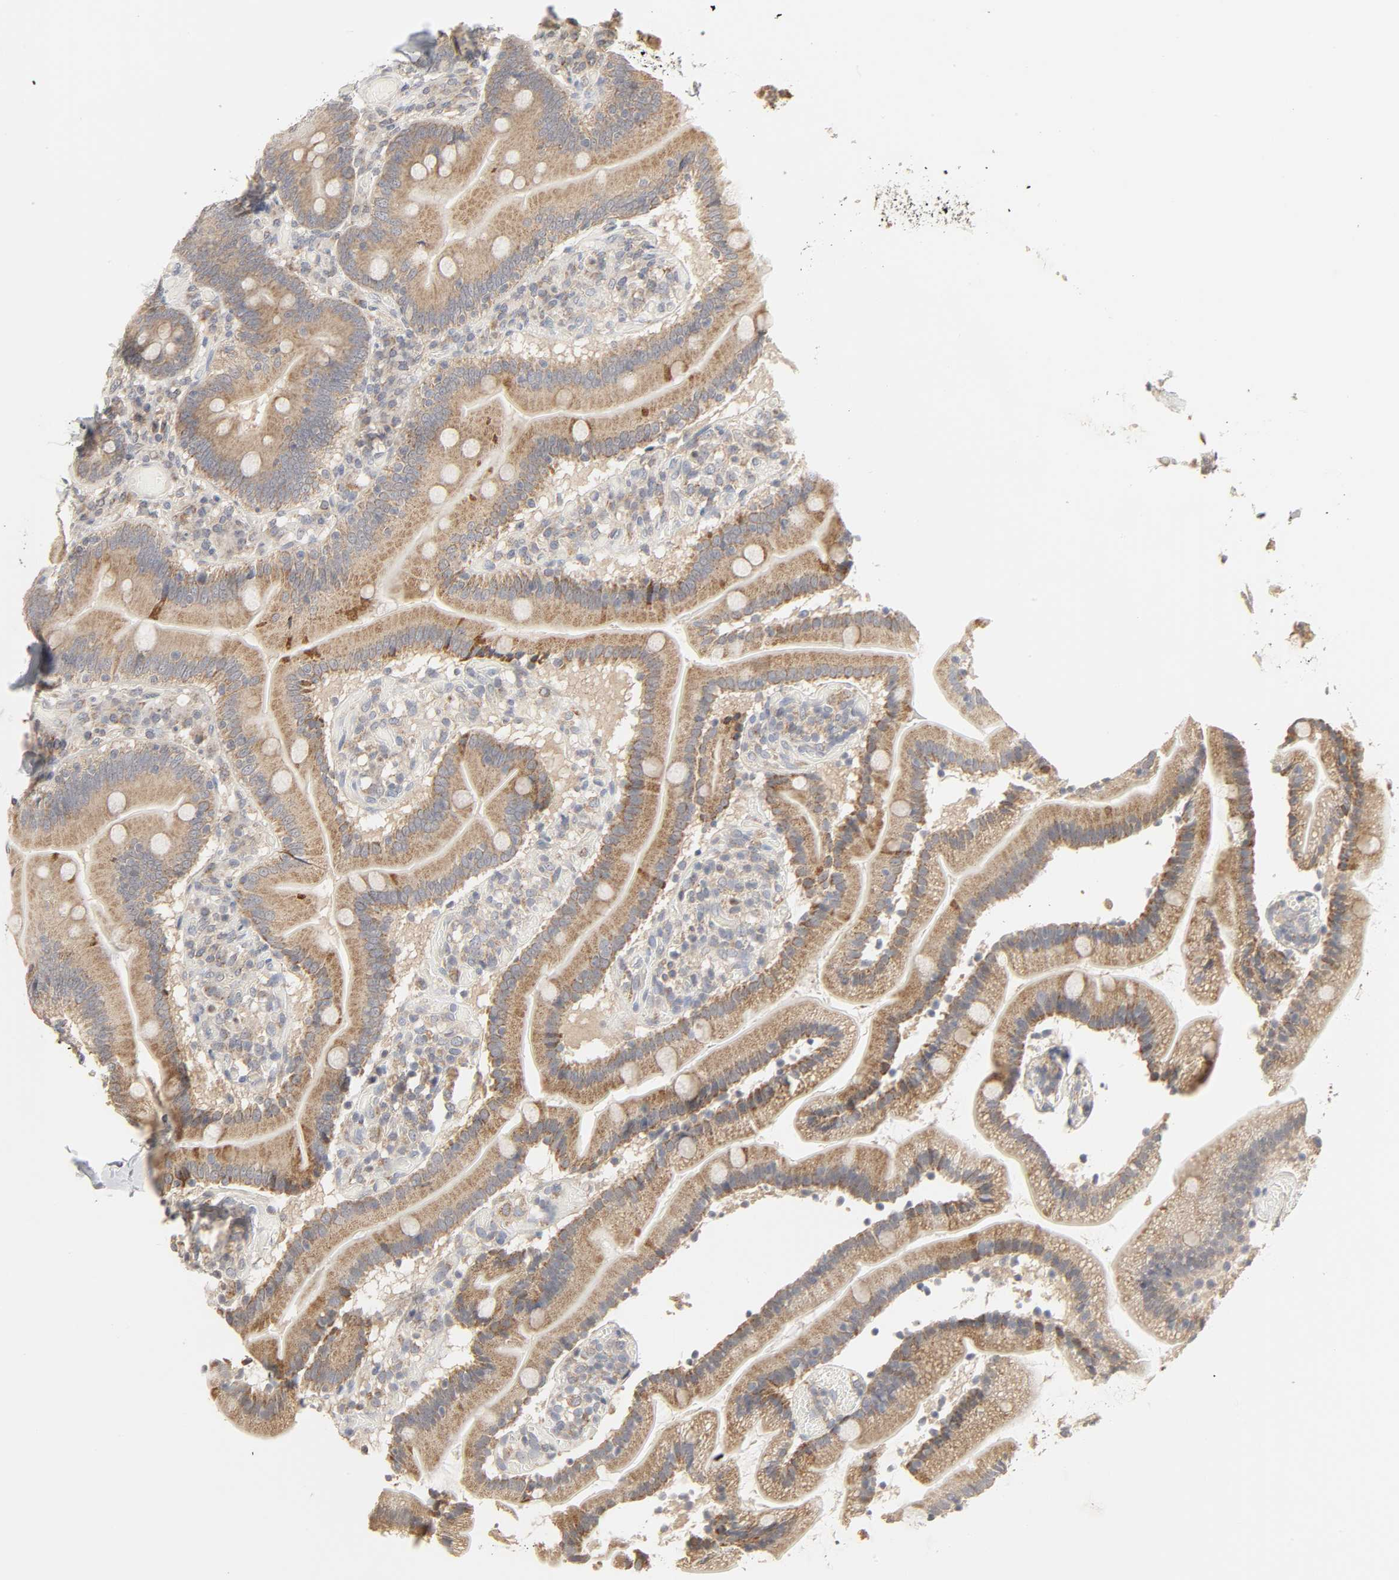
{"staining": {"intensity": "moderate", "quantity": ">75%", "location": "cytoplasmic/membranous"}, "tissue": "duodenum", "cell_type": "Glandular cells", "image_type": "normal", "snomed": [{"axis": "morphology", "description": "Normal tissue, NOS"}, {"axis": "topography", "description": "Duodenum"}], "caption": "IHC (DAB (3,3'-diaminobenzidine)) staining of normal duodenum shows moderate cytoplasmic/membranous protein staining in approximately >75% of glandular cells. The staining is performed using DAB brown chromogen to label protein expression. The nuclei are counter-stained blue using hematoxylin.", "gene": "CLEC4E", "patient": {"sex": "male", "age": 66}}